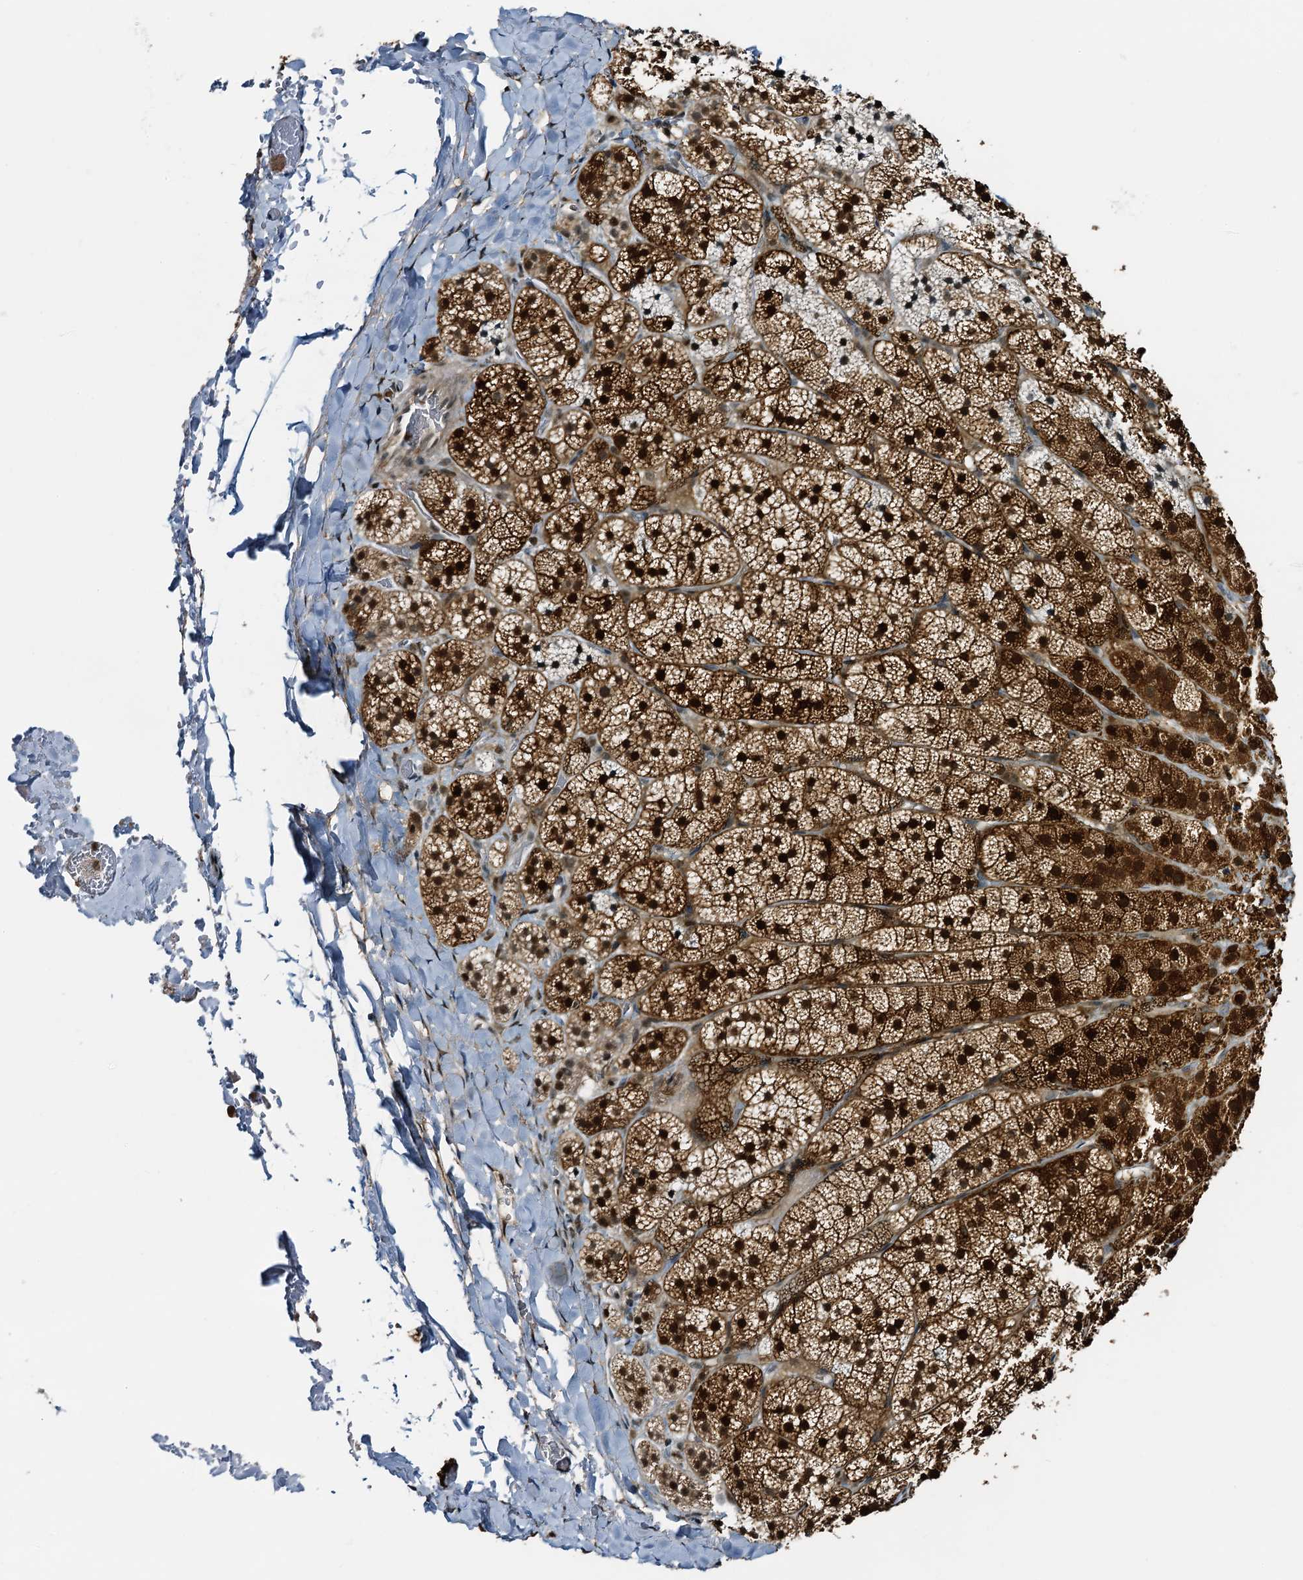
{"staining": {"intensity": "strong", "quantity": "25%-75%", "location": "cytoplasmic/membranous,nuclear"}, "tissue": "adrenal gland", "cell_type": "Glandular cells", "image_type": "normal", "snomed": [{"axis": "morphology", "description": "Normal tissue, NOS"}, {"axis": "topography", "description": "Adrenal gland"}], "caption": "A high amount of strong cytoplasmic/membranous,nuclear staining is appreciated in about 25%-75% of glandular cells in normal adrenal gland. Immunohistochemistry (ihc) stains the protein of interest in brown and the nuclei are stained blue.", "gene": "ZNF609", "patient": {"sex": "female", "age": 44}}